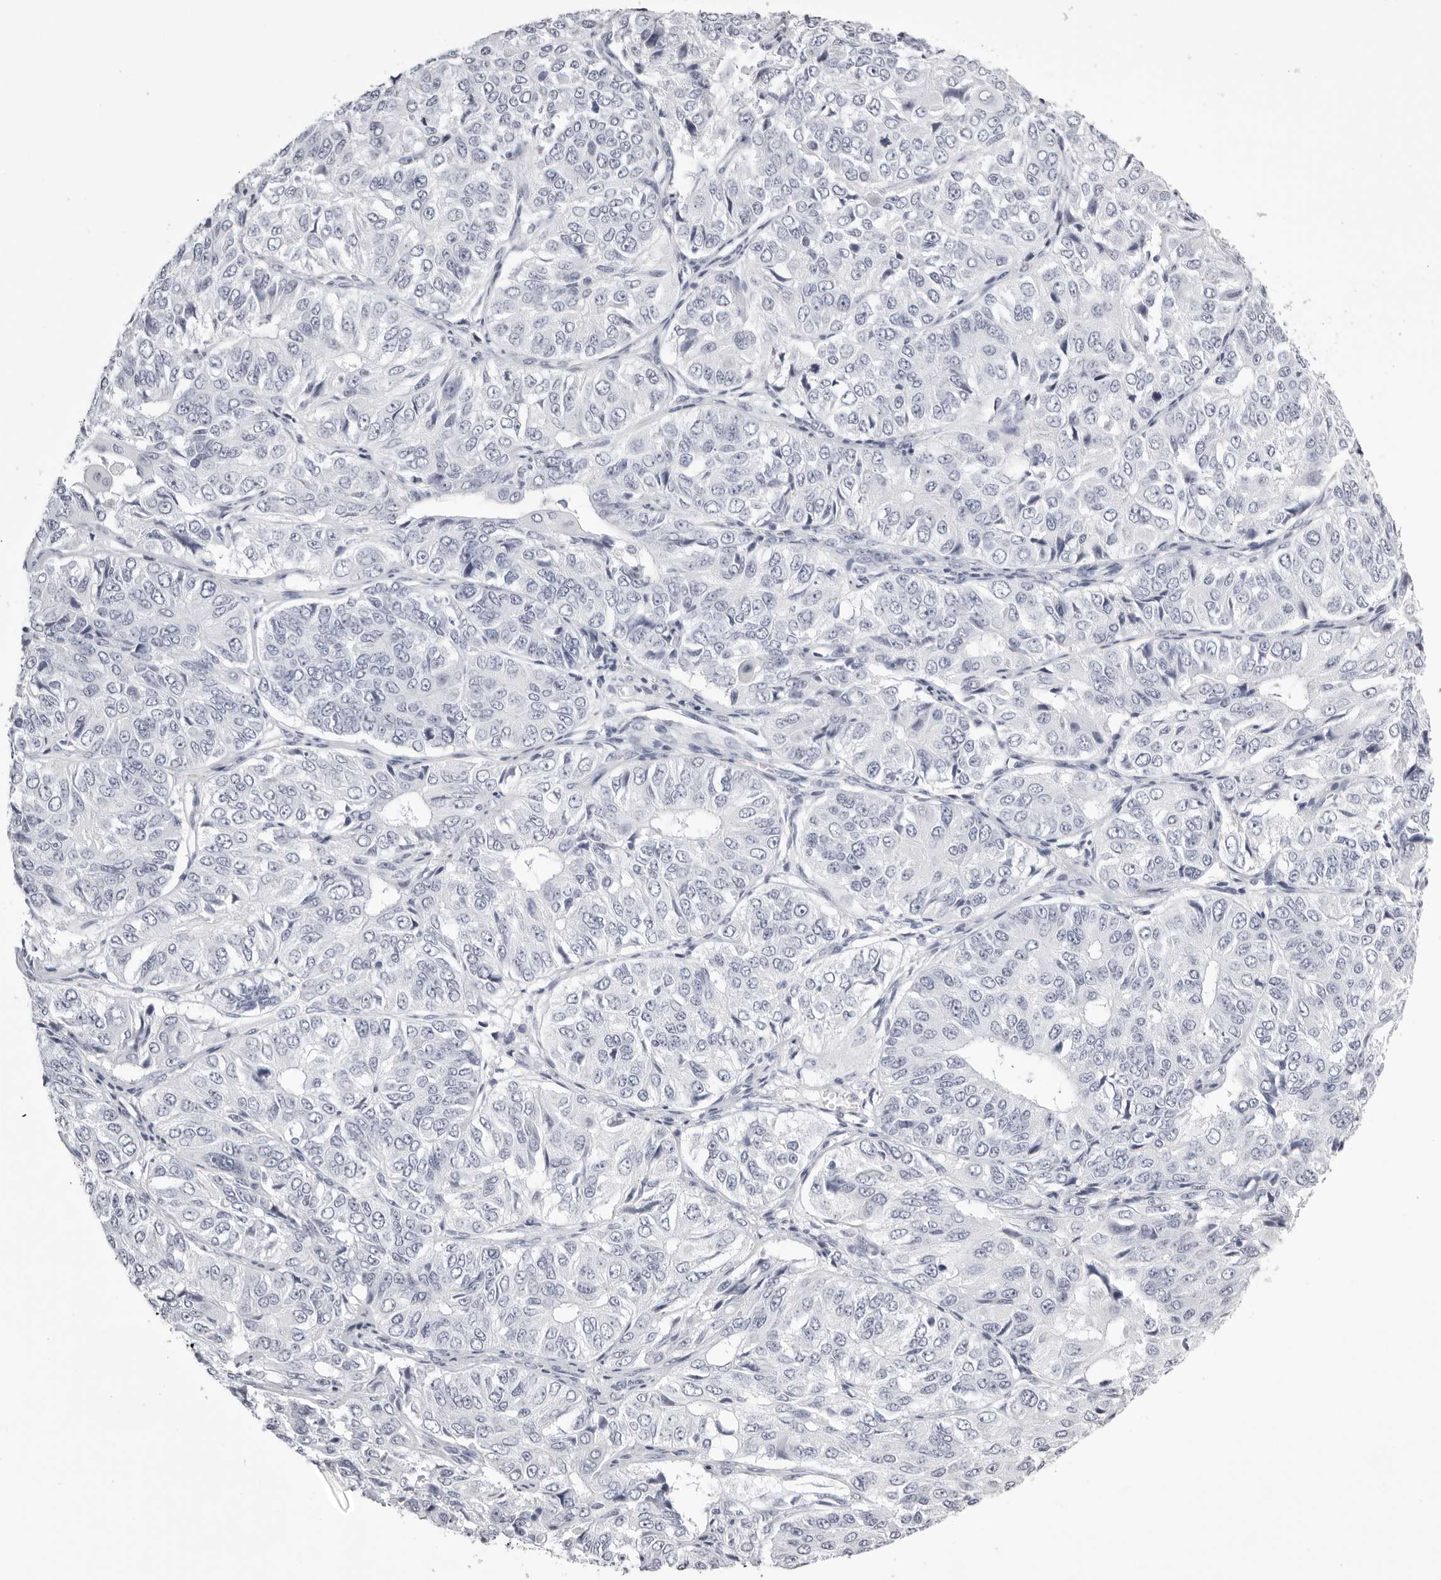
{"staining": {"intensity": "negative", "quantity": "none", "location": "none"}, "tissue": "ovarian cancer", "cell_type": "Tumor cells", "image_type": "cancer", "snomed": [{"axis": "morphology", "description": "Carcinoma, endometroid"}, {"axis": "topography", "description": "Ovary"}], "caption": "The immunohistochemistry photomicrograph has no significant staining in tumor cells of ovarian endometroid carcinoma tissue.", "gene": "RHO", "patient": {"sex": "female", "age": 51}}